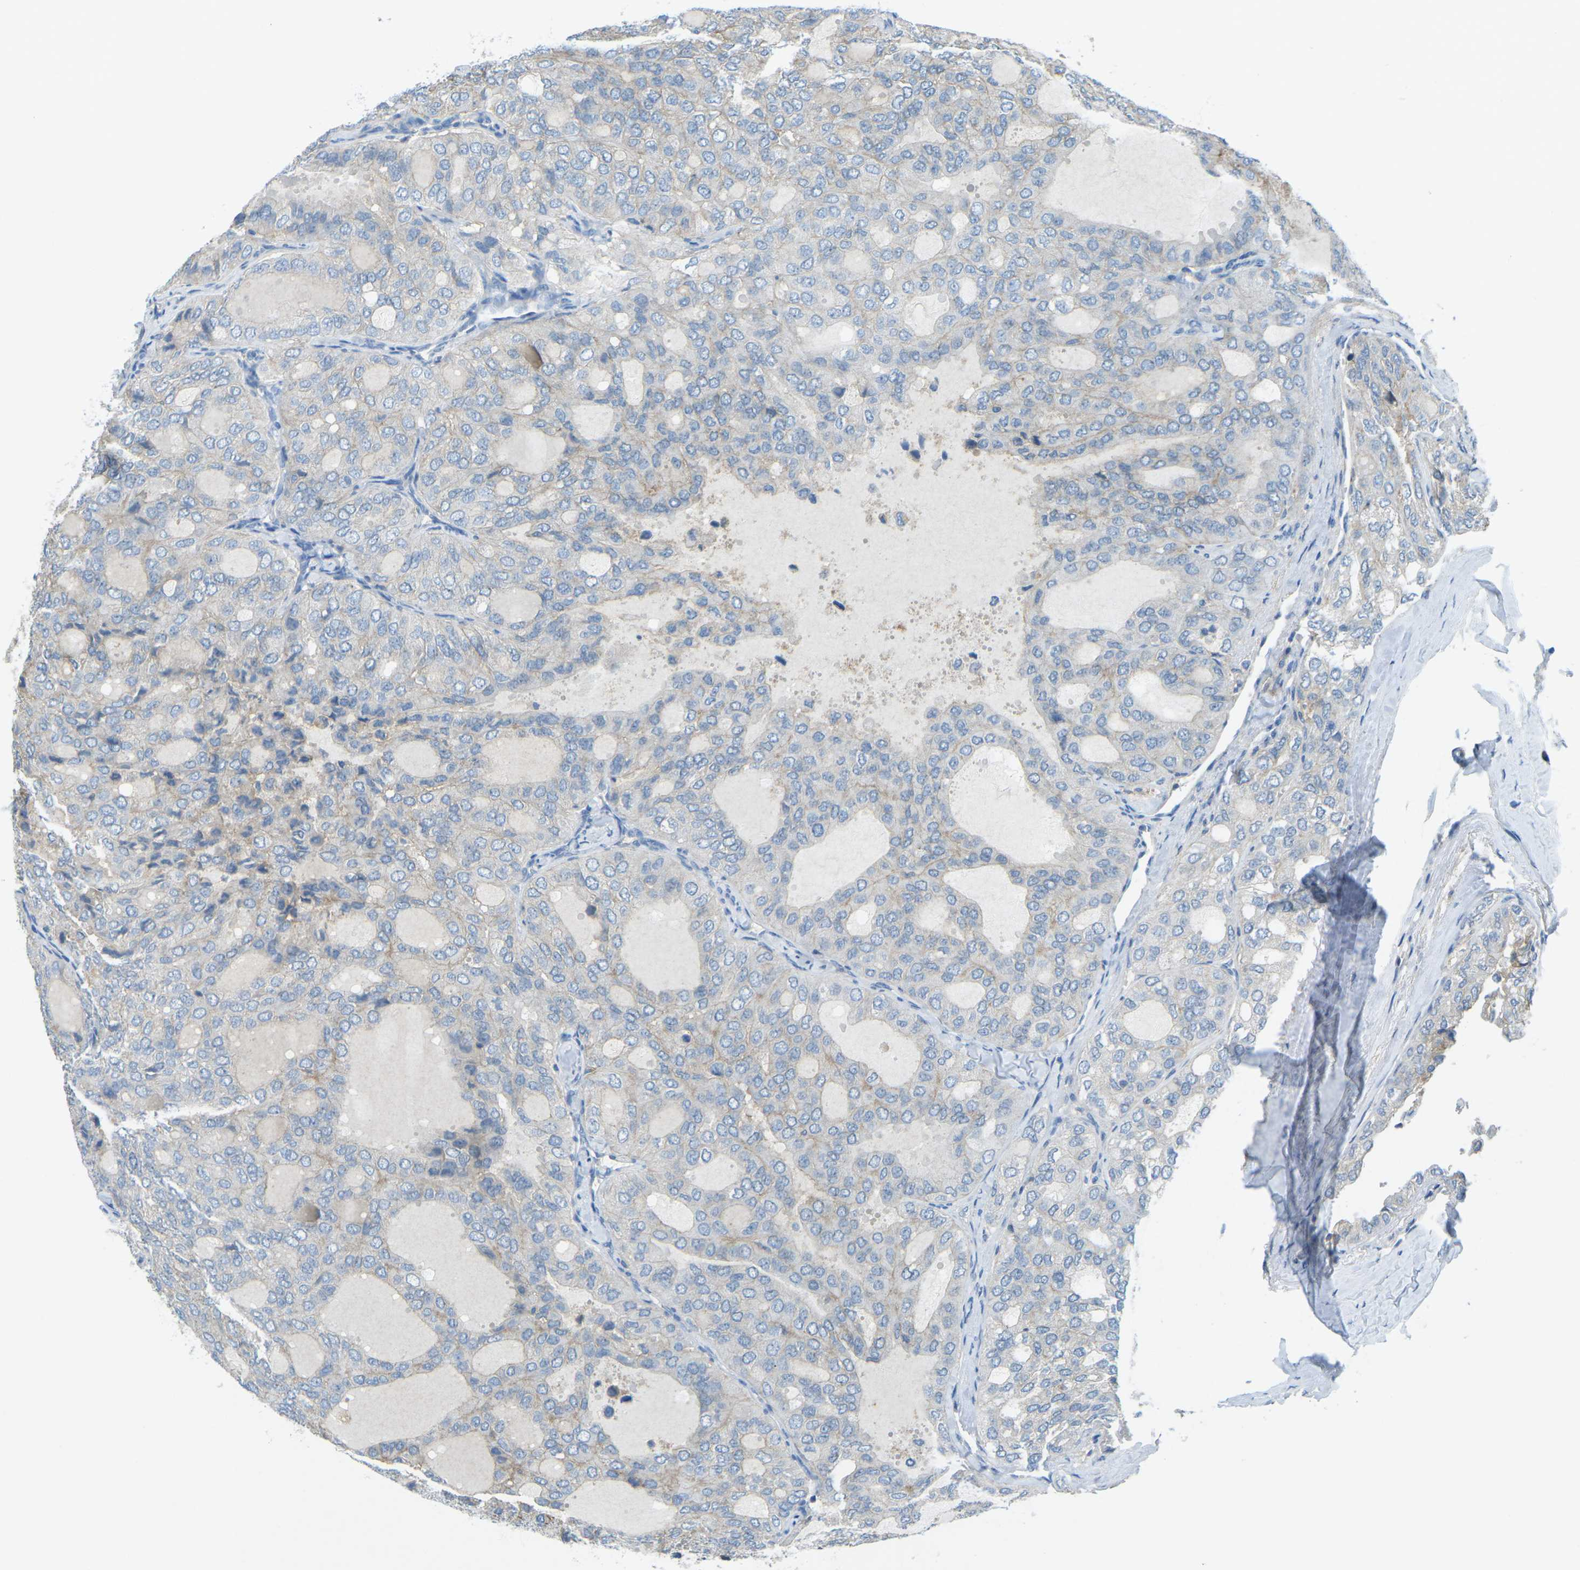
{"staining": {"intensity": "weak", "quantity": "<25%", "location": "cytoplasmic/membranous"}, "tissue": "thyroid cancer", "cell_type": "Tumor cells", "image_type": "cancer", "snomed": [{"axis": "morphology", "description": "Follicular adenoma carcinoma, NOS"}, {"axis": "topography", "description": "Thyroid gland"}], "caption": "Protein analysis of thyroid cancer displays no significant expression in tumor cells.", "gene": "CD47", "patient": {"sex": "male", "age": 75}}